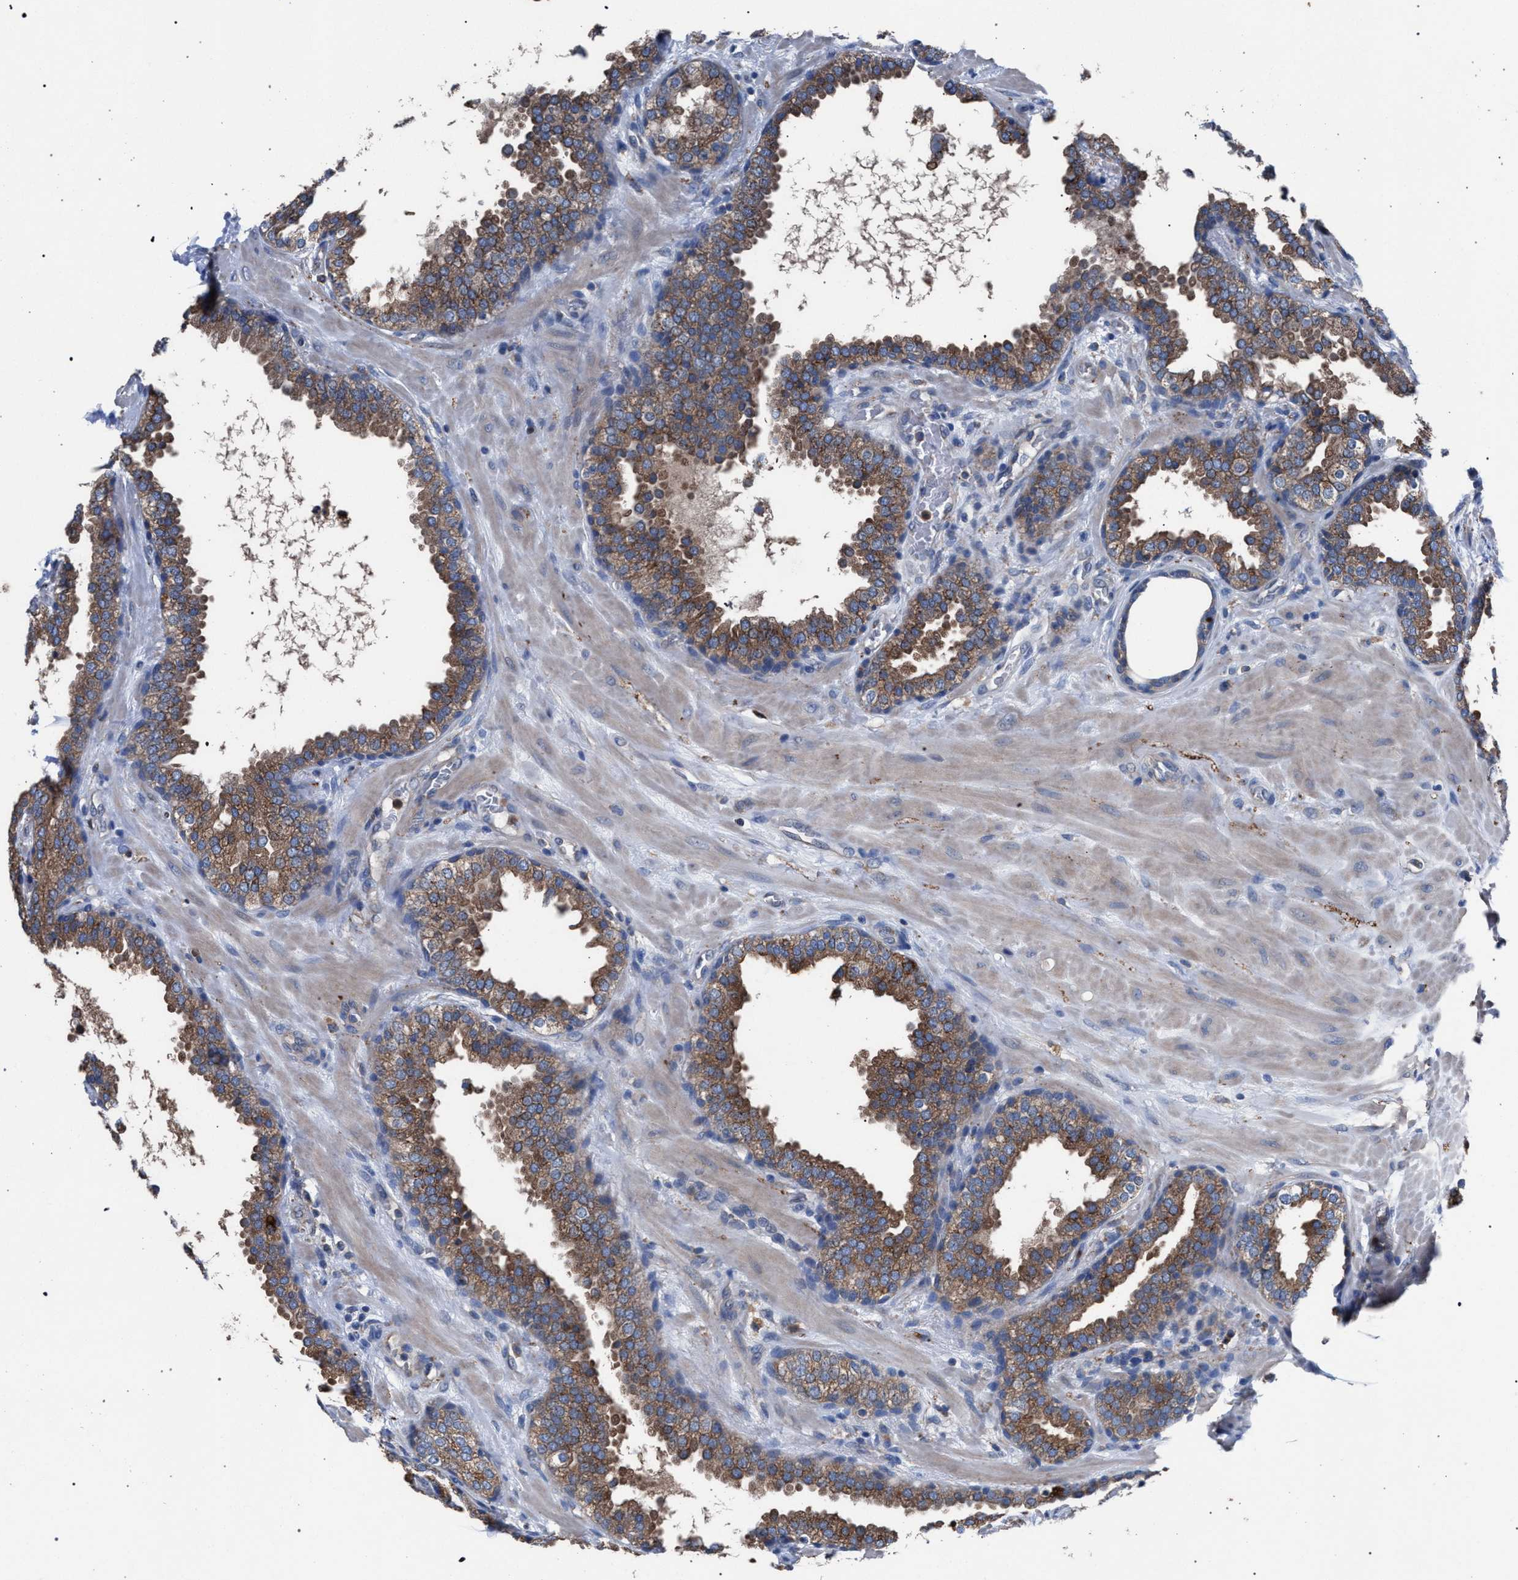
{"staining": {"intensity": "strong", "quantity": ">75%", "location": "cytoplasmic/membranous"}, "tissue": "prostate", "cell_type": "Glandular cells", "image_type": "normal", "snomed": [{"axis": "morphology", "description": "Normal tissue, NOS"}, {"axis": "topography", "description": "Prostate"}], "caption": "An IHC image of normal tissue is shown. Protein staining in brown shows strong cytoplasmic/membranous positivity in prostate within glandular cells.", "gene": "ATP6V0A1", "patient": {"sex": "male", "age": 51}}